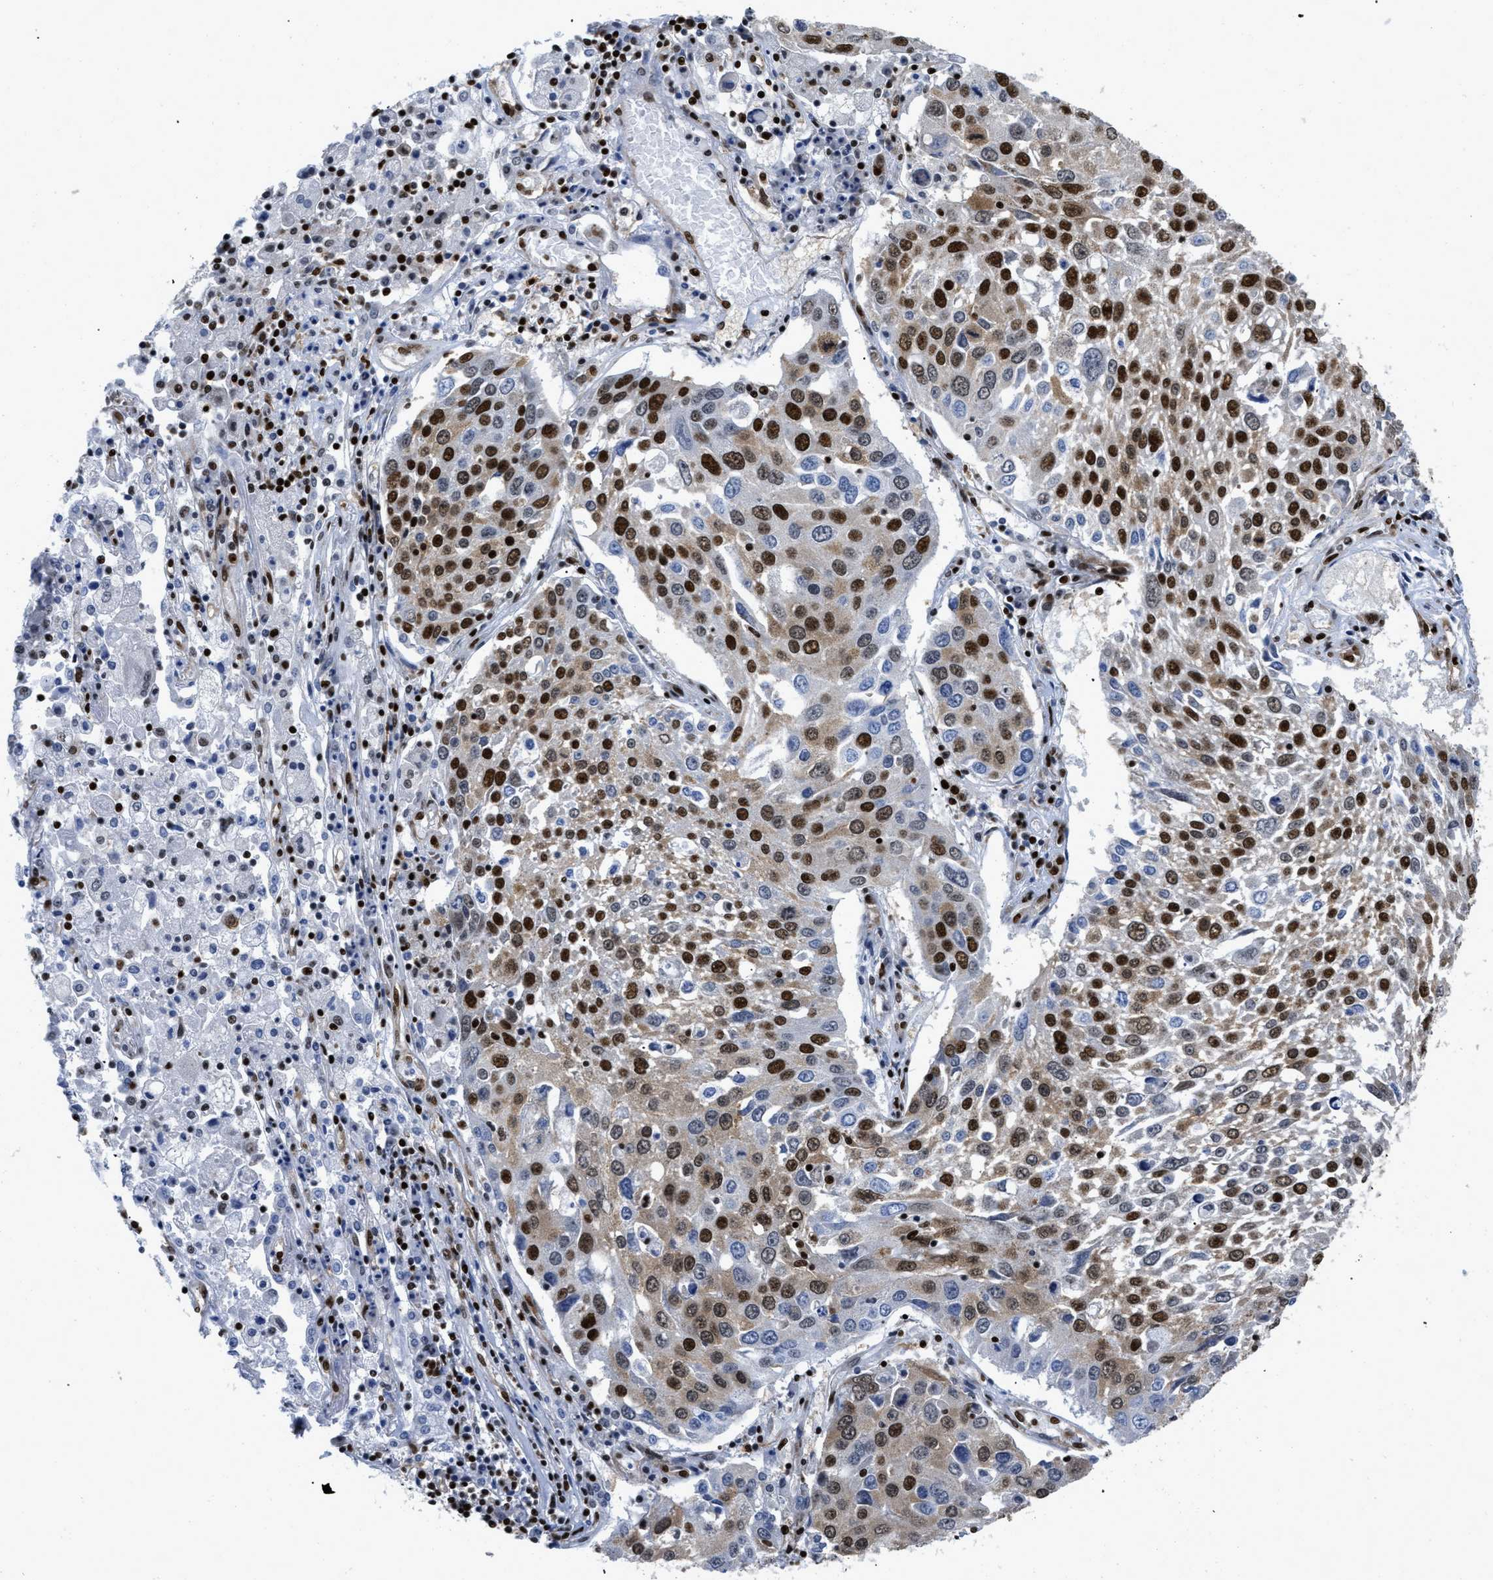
{"staining": {"intensity": "strong", "quantity": ">75%", "location": "nuclear"}, "tissue": "lung cancer", "cell_type": "Tumor cells", "image_type": "cancer", "snomed": [{"axis": "morphology", "description": "Squamous cell carcinoma, NOS"}, {"axis": "topography", "description": "Lung"}], "caption": "IHC of human lung cancer (squamous cell carcinoma) exhibits high levels of strong nuclear positivity in approximately >75% of tumor cells.", "gene": "CREB1", "patient": {"sex": "male", "age": 65}}